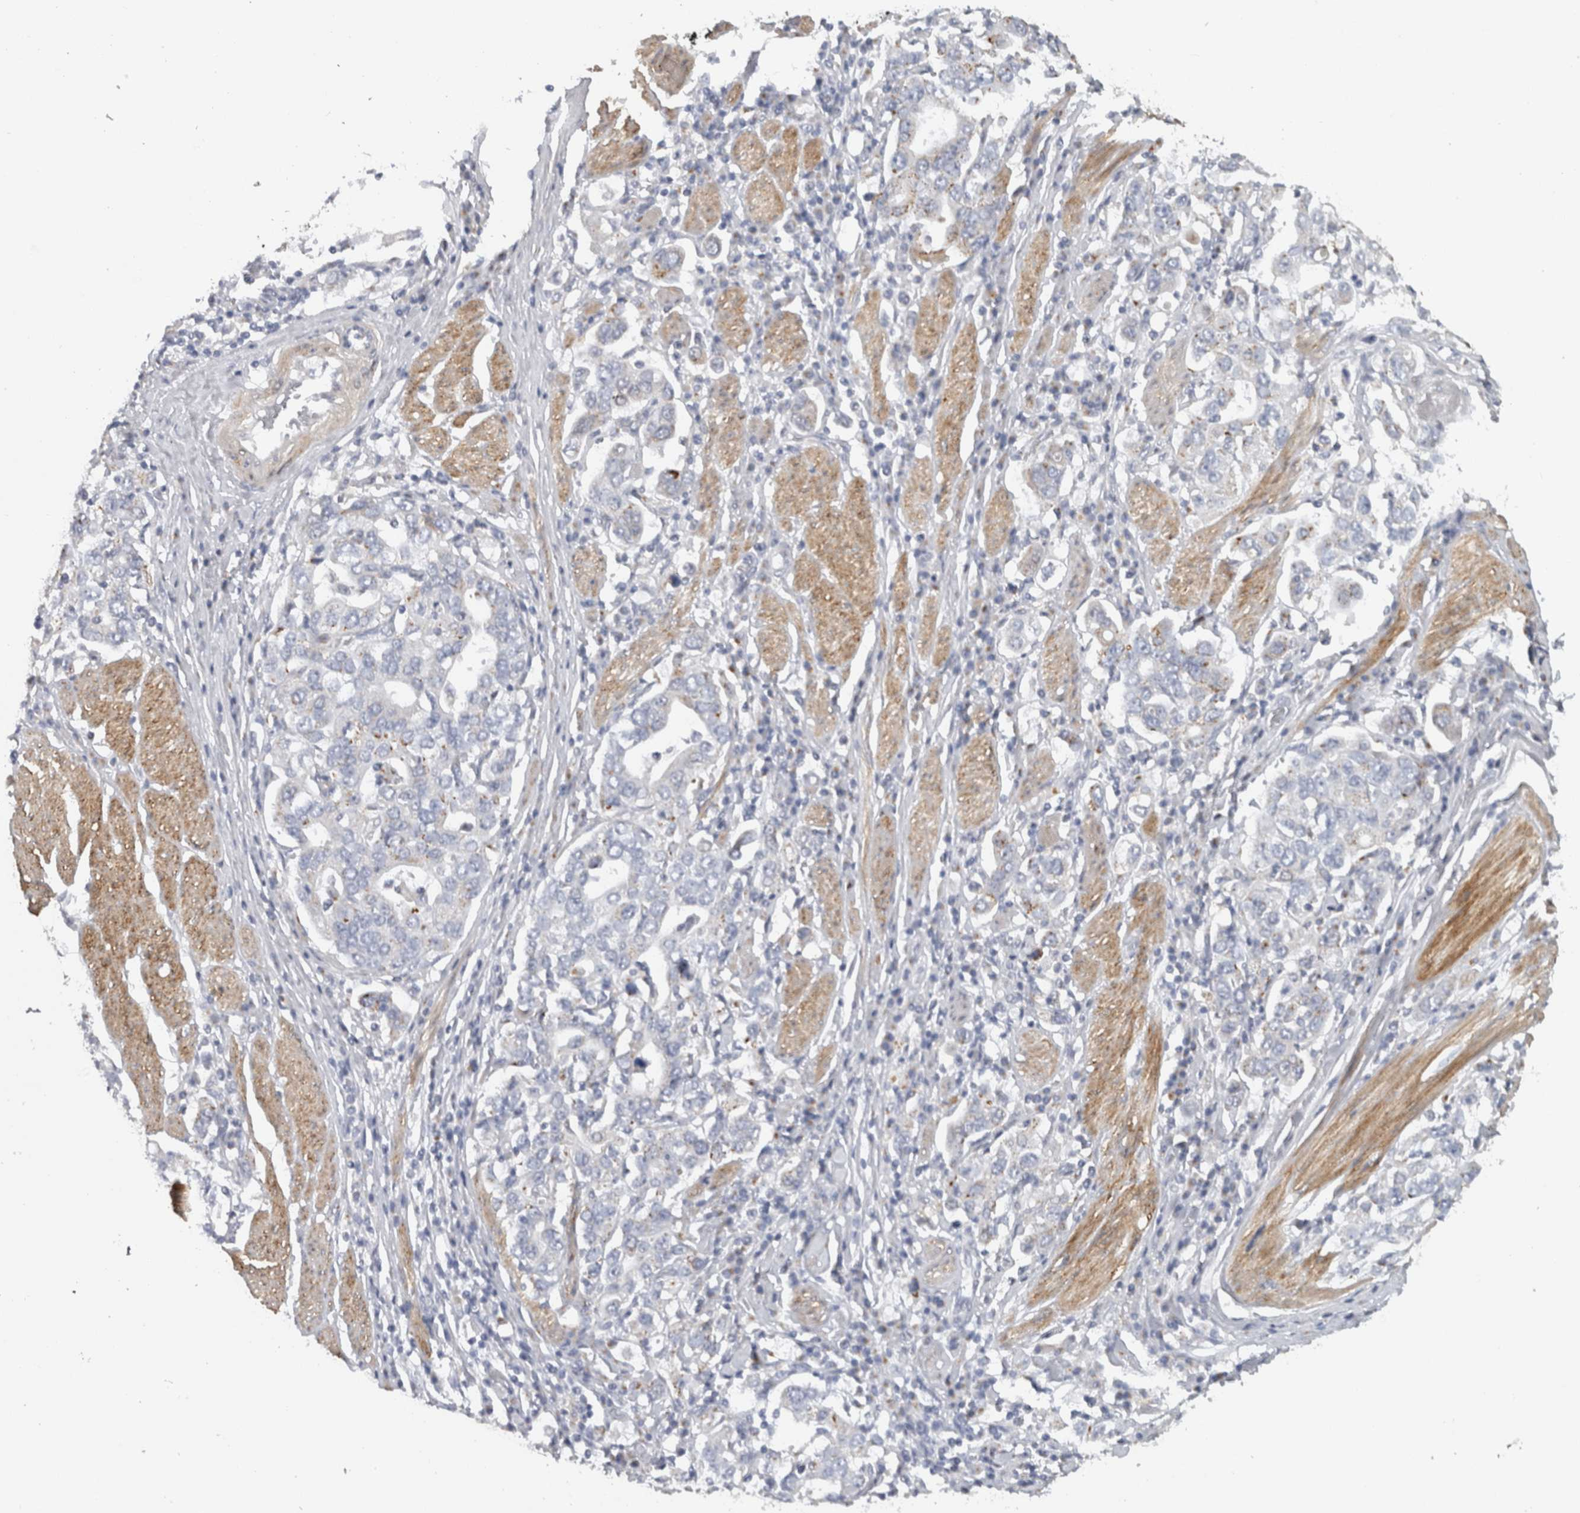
{"staining": {"intensity": "negative", "quantity": "none", "location": "none"}, "tissue": "stomach cancer", "cell_type": "Tumor cells", "image_type": "cancer", "snomed": [{"axis": "morphology", "description": "Adenocarcinoma, NOS"}, {"axis": "topography", "description": "Stomach, upper"}], "caption": "Stomach adenocarcinoma was stained to show a protein in brown. There is no significant positivity in tumor cells.", "gene": "MGAT1", "patient": {"sex": "male", "age": 62}}